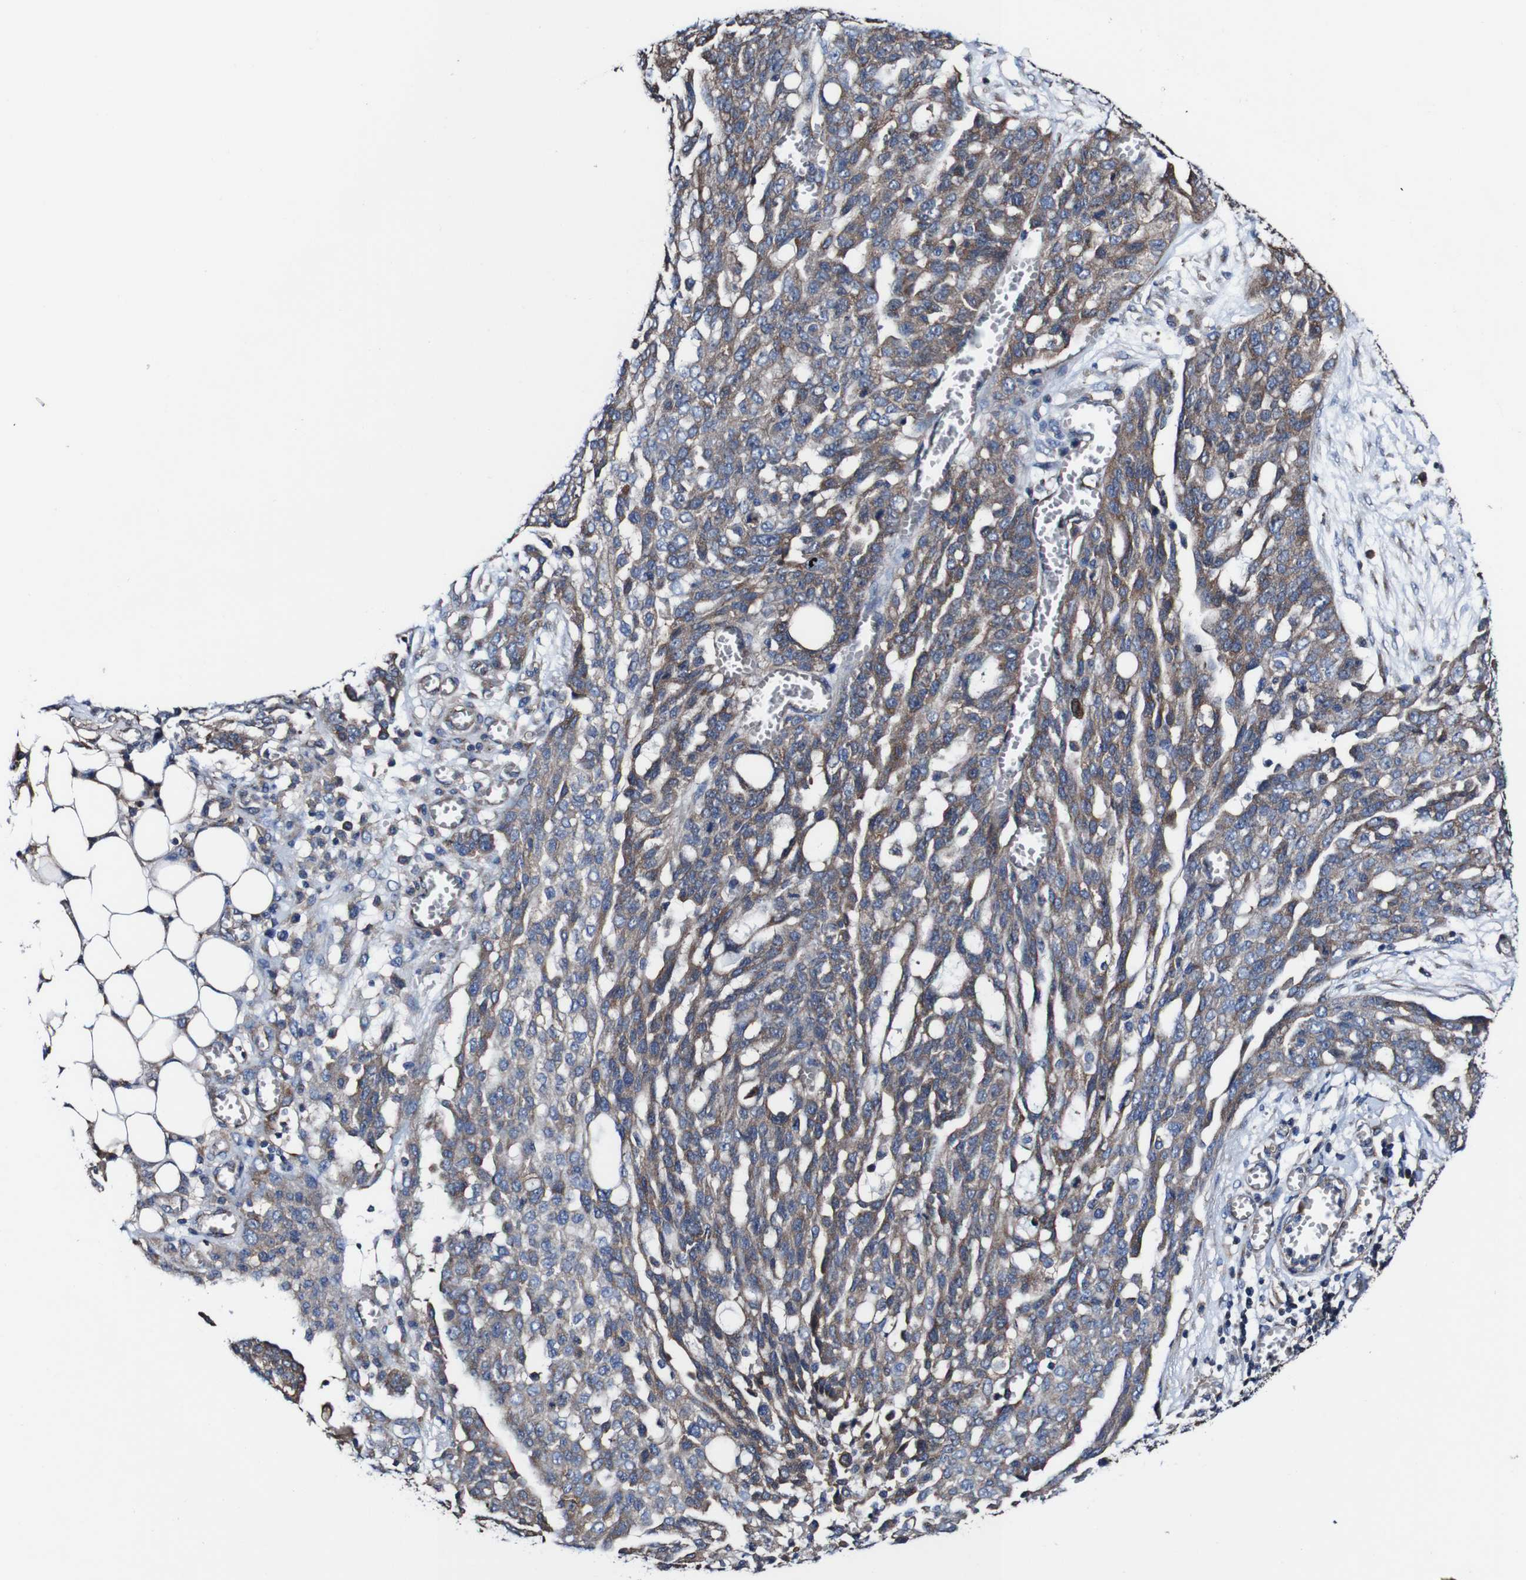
{"staining": {"intensity": "moderate", "quantity": ">75%", "location": "cytoplasmic/membranous"}, "tissue": "ovarian cancer", "cell_type": "Tumor cells", "image_type": "cancer", "snomed": [{"axis": "morphology", "description": "Cystadenocarcinoma, serous, NOS"}, {"axis": "topography", "description": "Soft tissue"}, {"axis": "topography", "description": "Ovary"}], "caption": "High-power microscopy captured an immunohistochemistry (IHC) photomicrograph of ovarian cancer (serous cystadenocarcinoma), revealing moderate cytoplasmic/membranous expression in approximately >75% of tumor cells.", "gene": "CSF1R", "patient": {"sex": "female", "age": 57}}